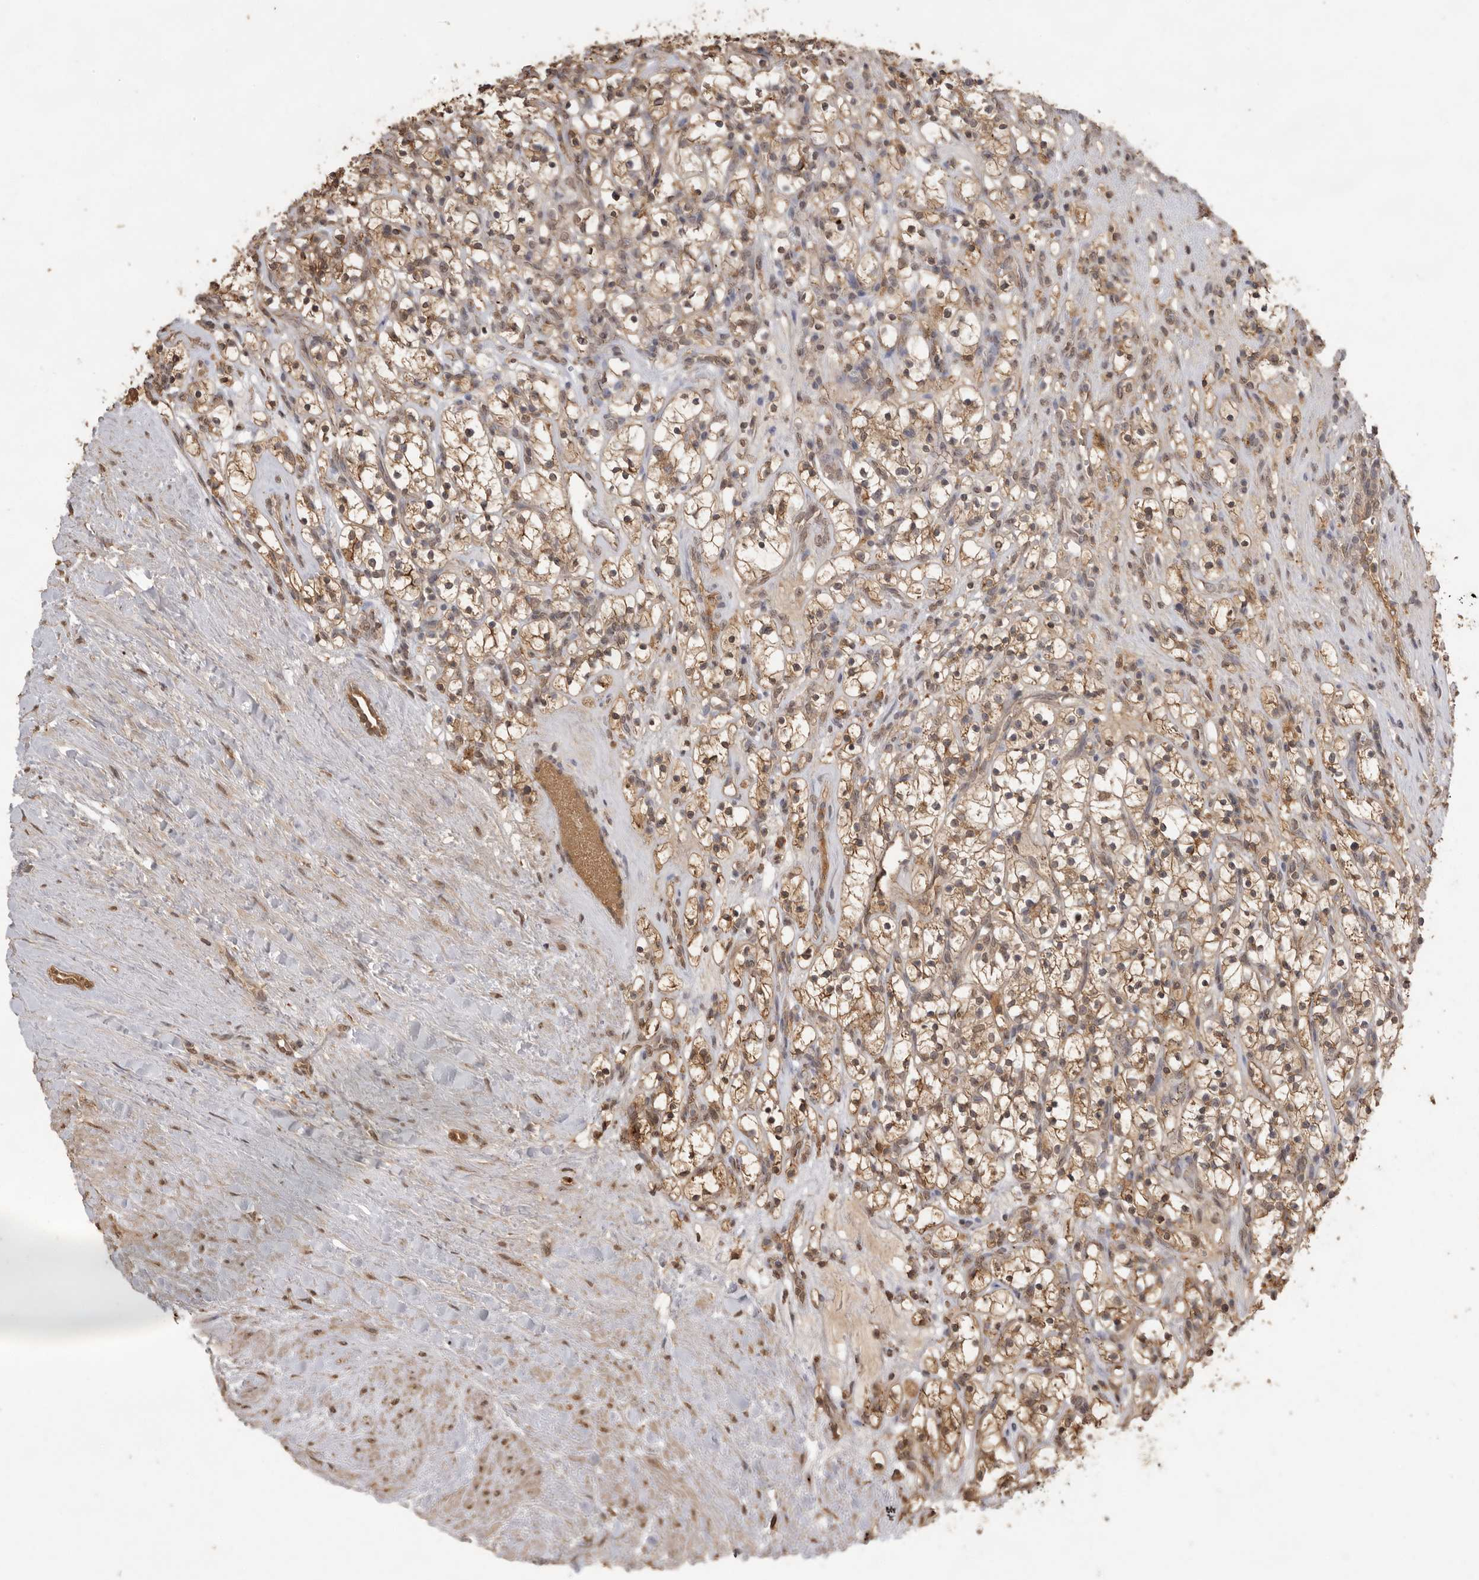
{"staining": {"intensity": "moderate", "quantity": ">75%", "location": "cytoplasmic/membranous"}, "tissue": "renal cancer", "cell_type": "Tumor cells", "image_type": "cancer", "snomed": [{"axis": "morphology", "description": "Adenocarcinoma, NOS"}, {"axis": "topography", "description": "Kidney"}], "caption": "Immunohistochemistry (IHC) micrograph of neoplastic tissue: renal cancer (adenocarcinoma) stained using immunohistochemistry exhibits medium levels of moderate protein expression localized specifically in the cytoplasmic/membranous of tumor cells, appearing as a cytoplasmic/membranous brown color.", "gene": "JAG2", "patient": {"sex": "female", "age": 57}}